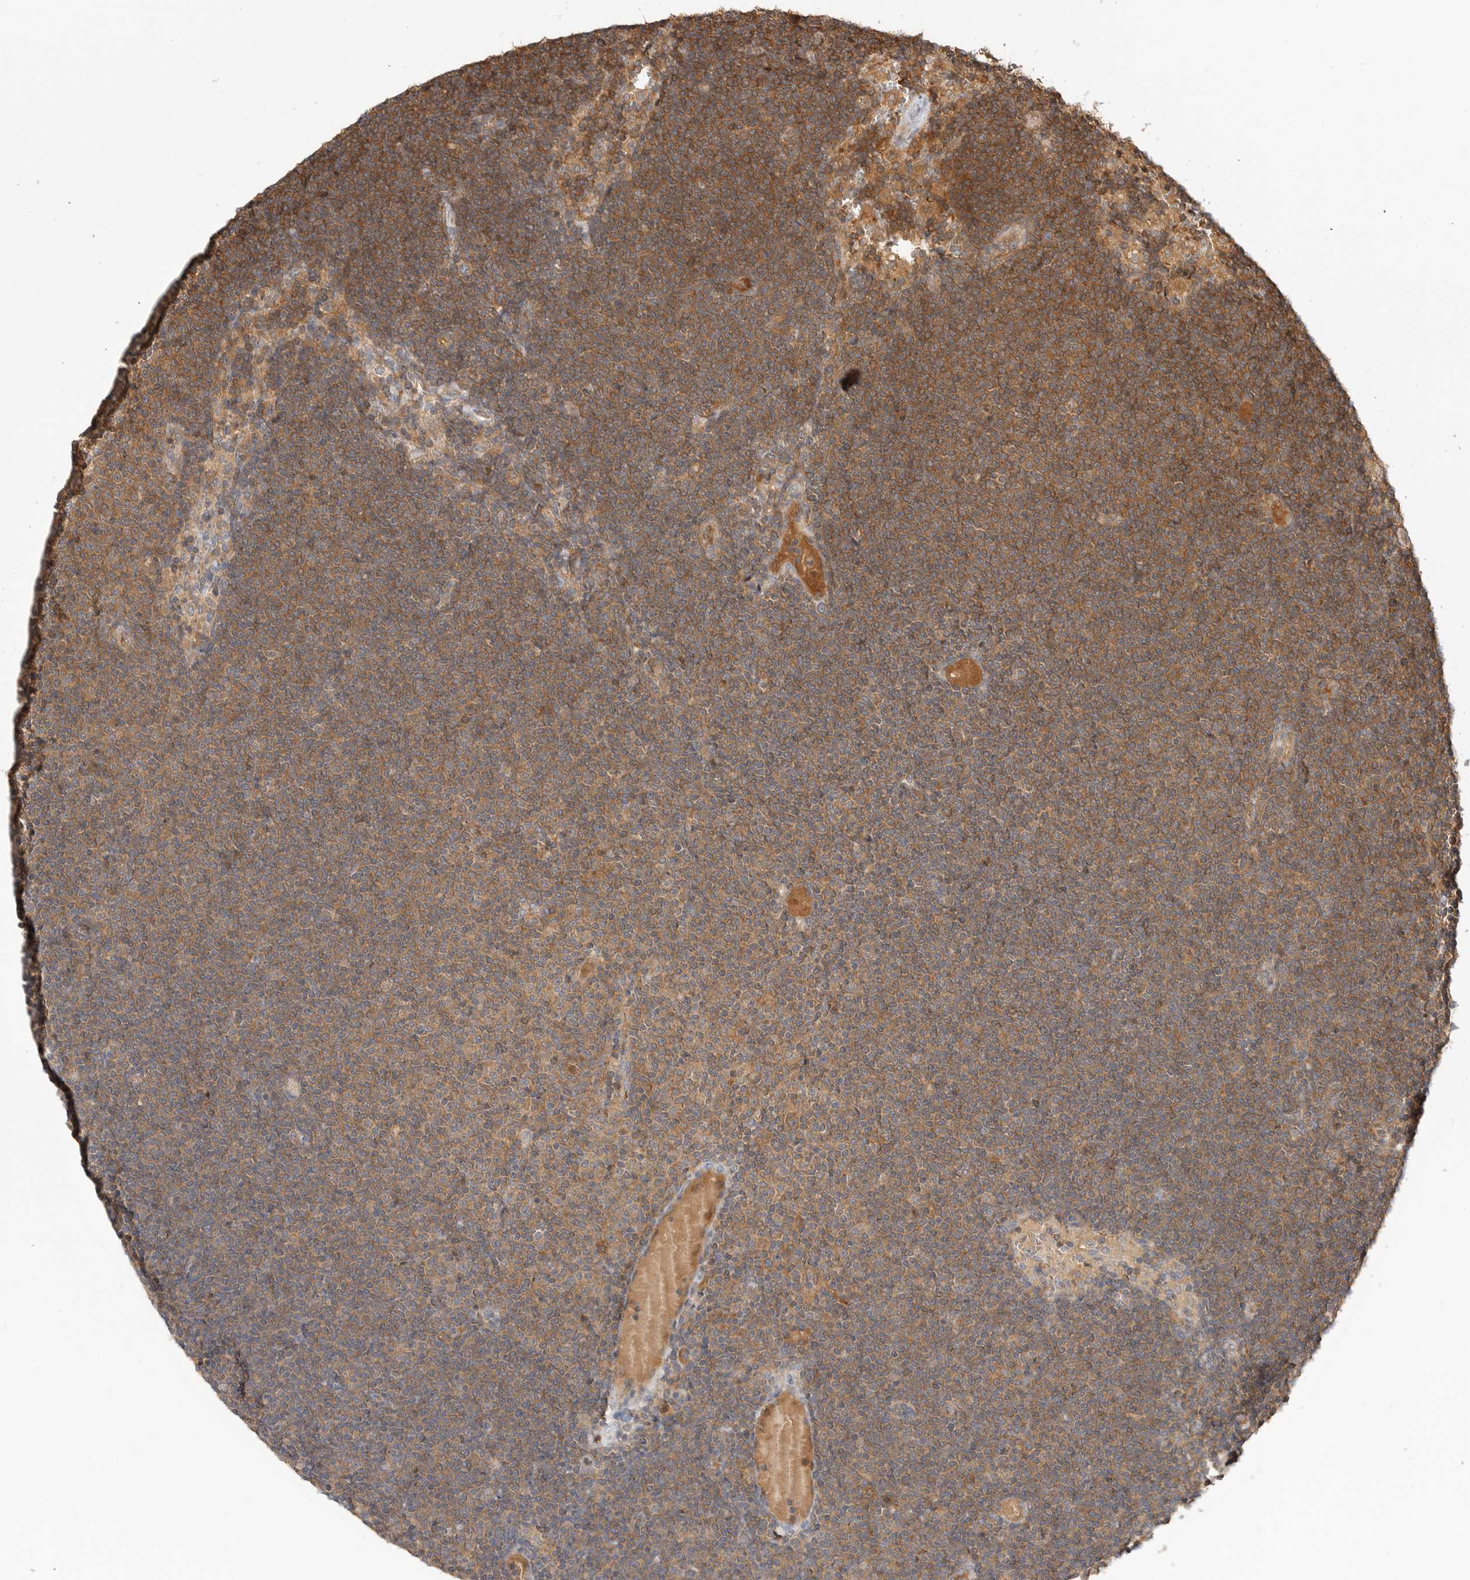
{"staining": {"intensity": "moderate", "quantity": "25%-75%", "location": "cytoplasmic/membranous"}, "tissue": "lymphoma", "cell_type": "Tumor cells", "image_type": "cancer", "snomed": [{"axis": "morphology", "description": "Malignant lymphoma, non-Hodgkin's type, Low grade"}, {"axis": "topography", "description": "Lymph node"}], "caption": "Human lymphoma stained with a brown dye shows moderate cytoplasmic/membranous positive positivity in about 25%-75% of tumor cells.", "gene": "CLDN12", "patient": {"sex": "female", "age": 53}}